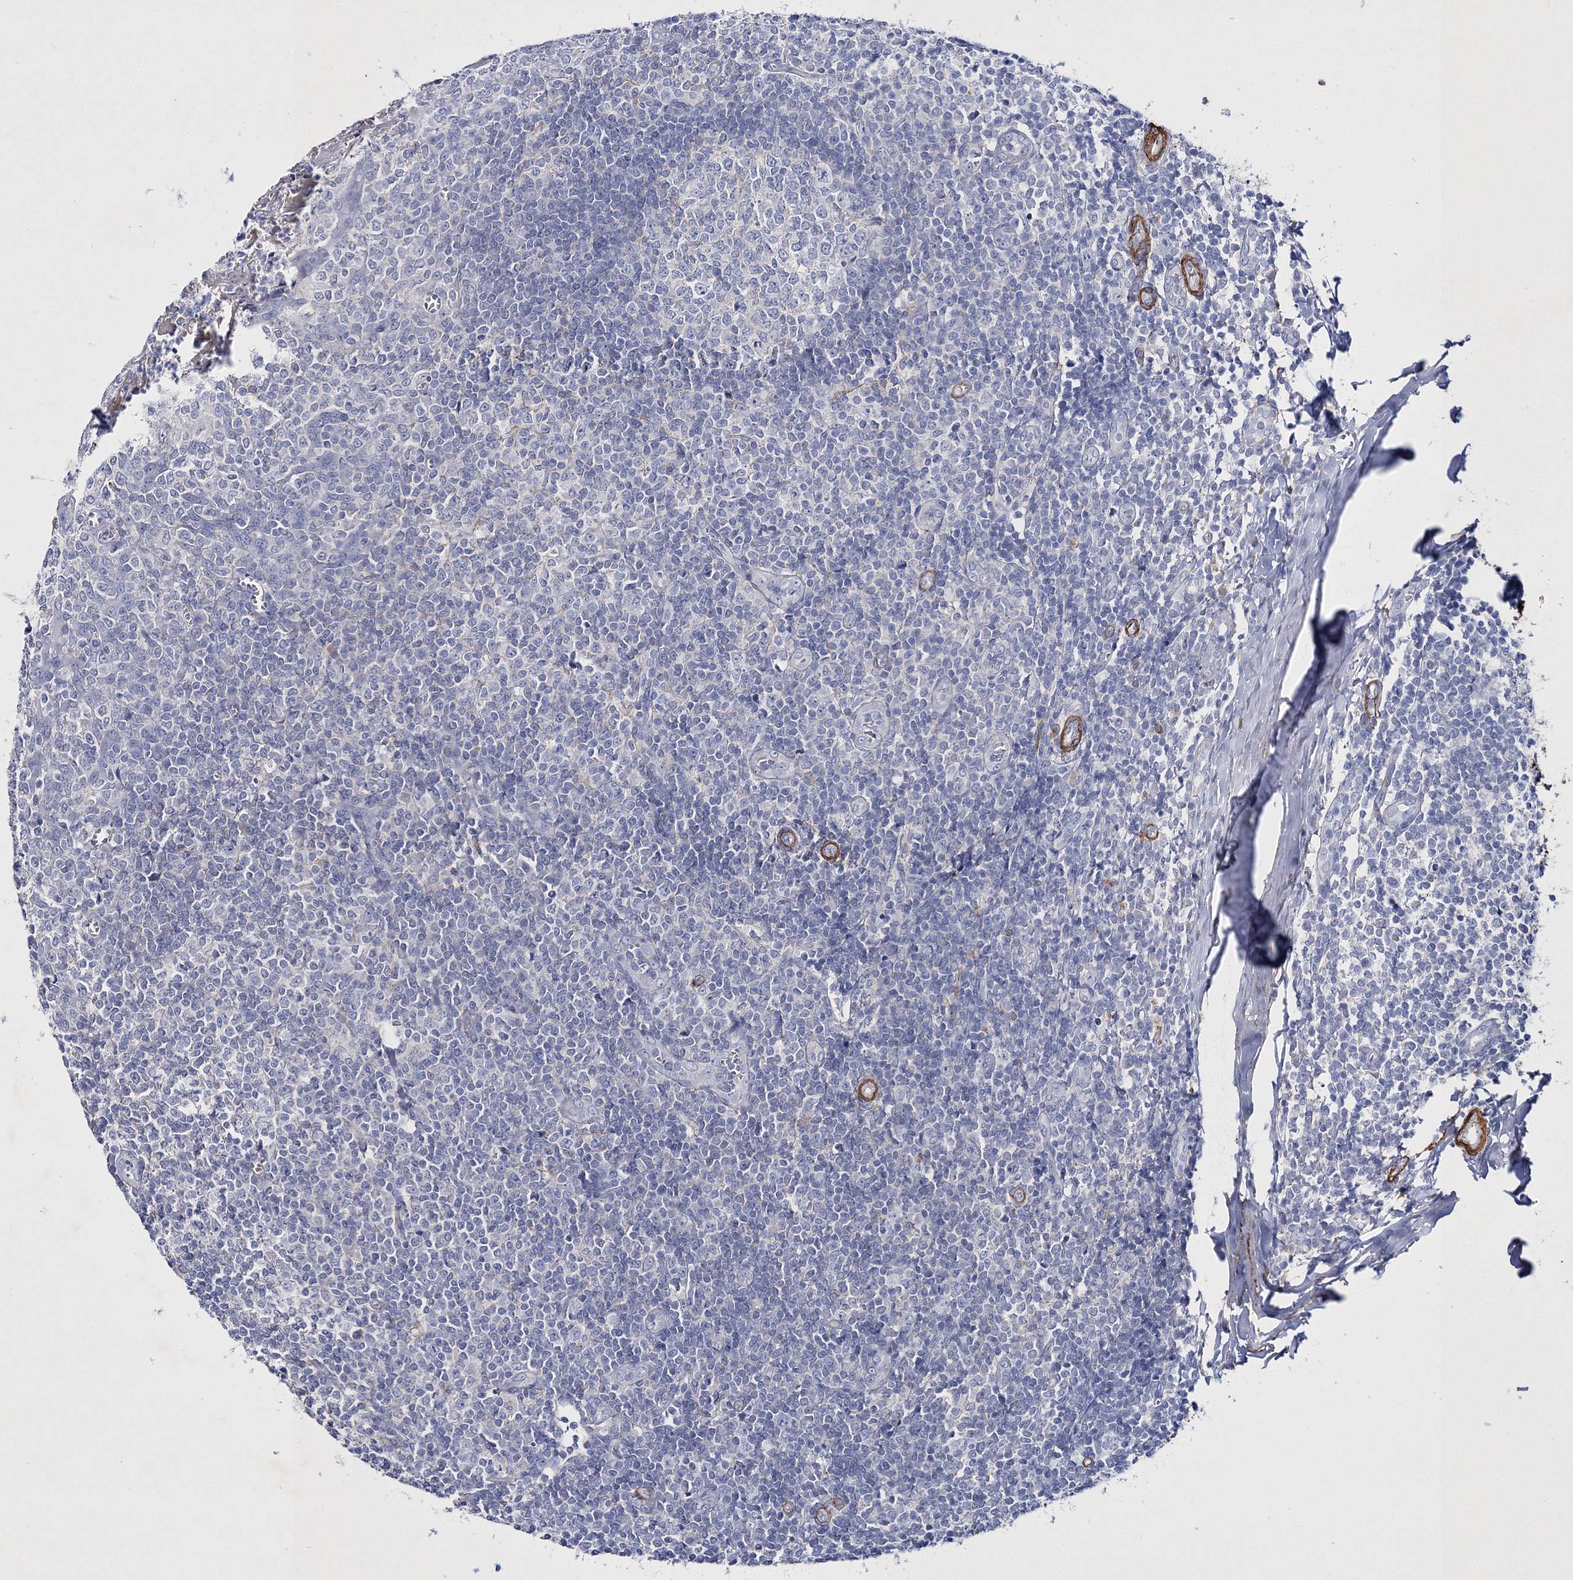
{"staining": {"intensity": "negative", "quantity": "none", "location": "none"}, "tissue": "tonsil", "cell_type": "Germinal center cells", "image_type": "normal", "snomed": [{"axis": "morphology", "description": "Normal tissue, NOS"}, {"axis": "topography", "description": "Tonsil"}], "caption": "The image demonstrates no staining of germinal center cells in benign tonsil. (DAB IHC with hematoxylin counter stain).", "gene": "RTN2", "patient": {"sex": "female", "age": 19}}